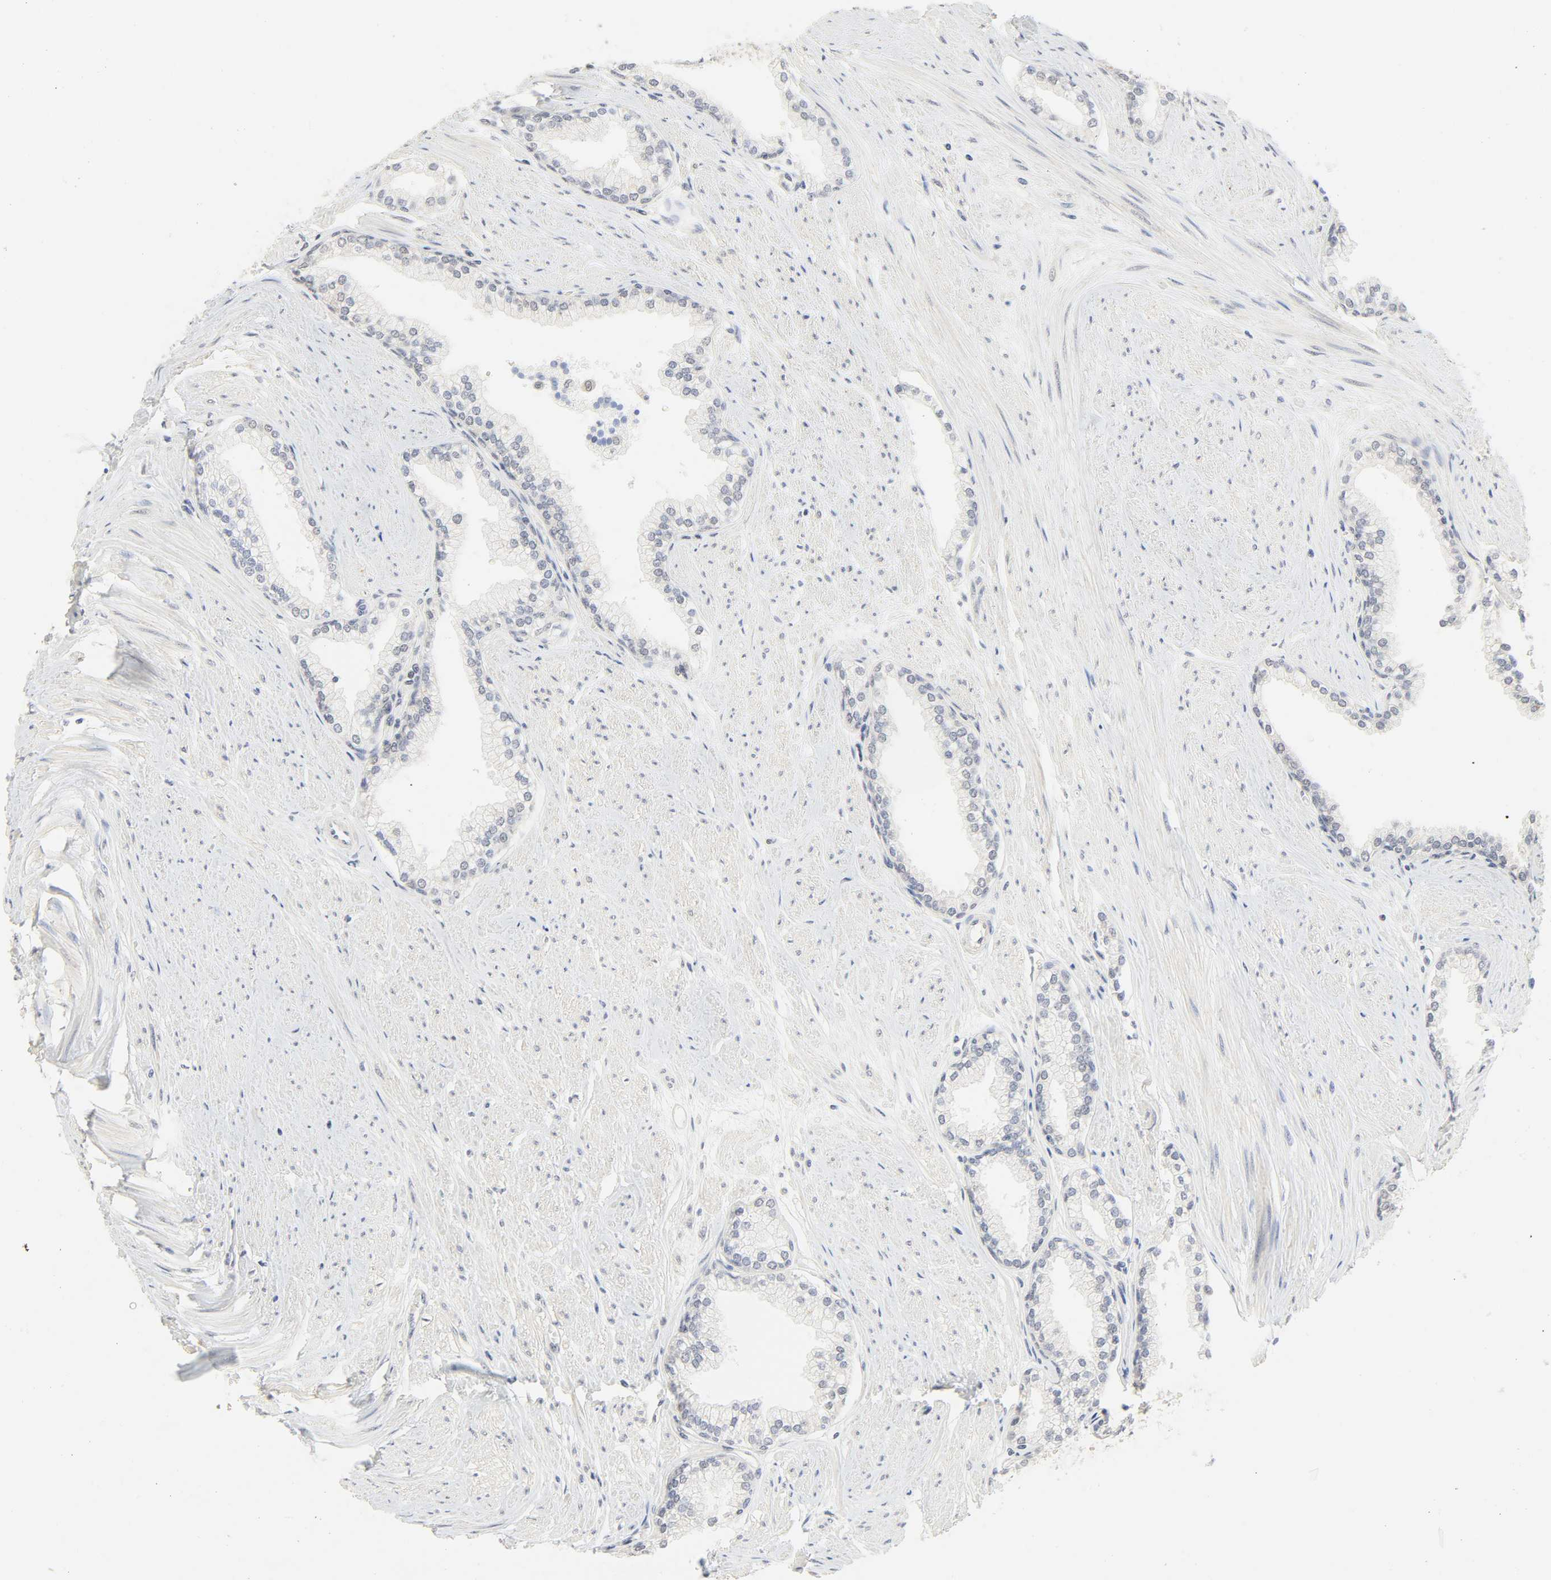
{"staining": {"intensity": "weak", "quantity": "25%-75%", "location": "cytoplasmic/membranous"}, "tissue": "prostate", "cell_type": "Glandular cells", "image_type": "normal", "snomed": [{"axis": "morphology", "description": "Normal tissue, NOS"}, {"axis": "topography", "description": "Prostate"}], "caption": "Unremarkable prostate shows weak cytoplasmic/membranous positivity in approximately 25%-75% of glandular cells, visualized by immunohistochemistry.", "gene": "ACSS2", "patient": {"sex": "male", "age": 64}}